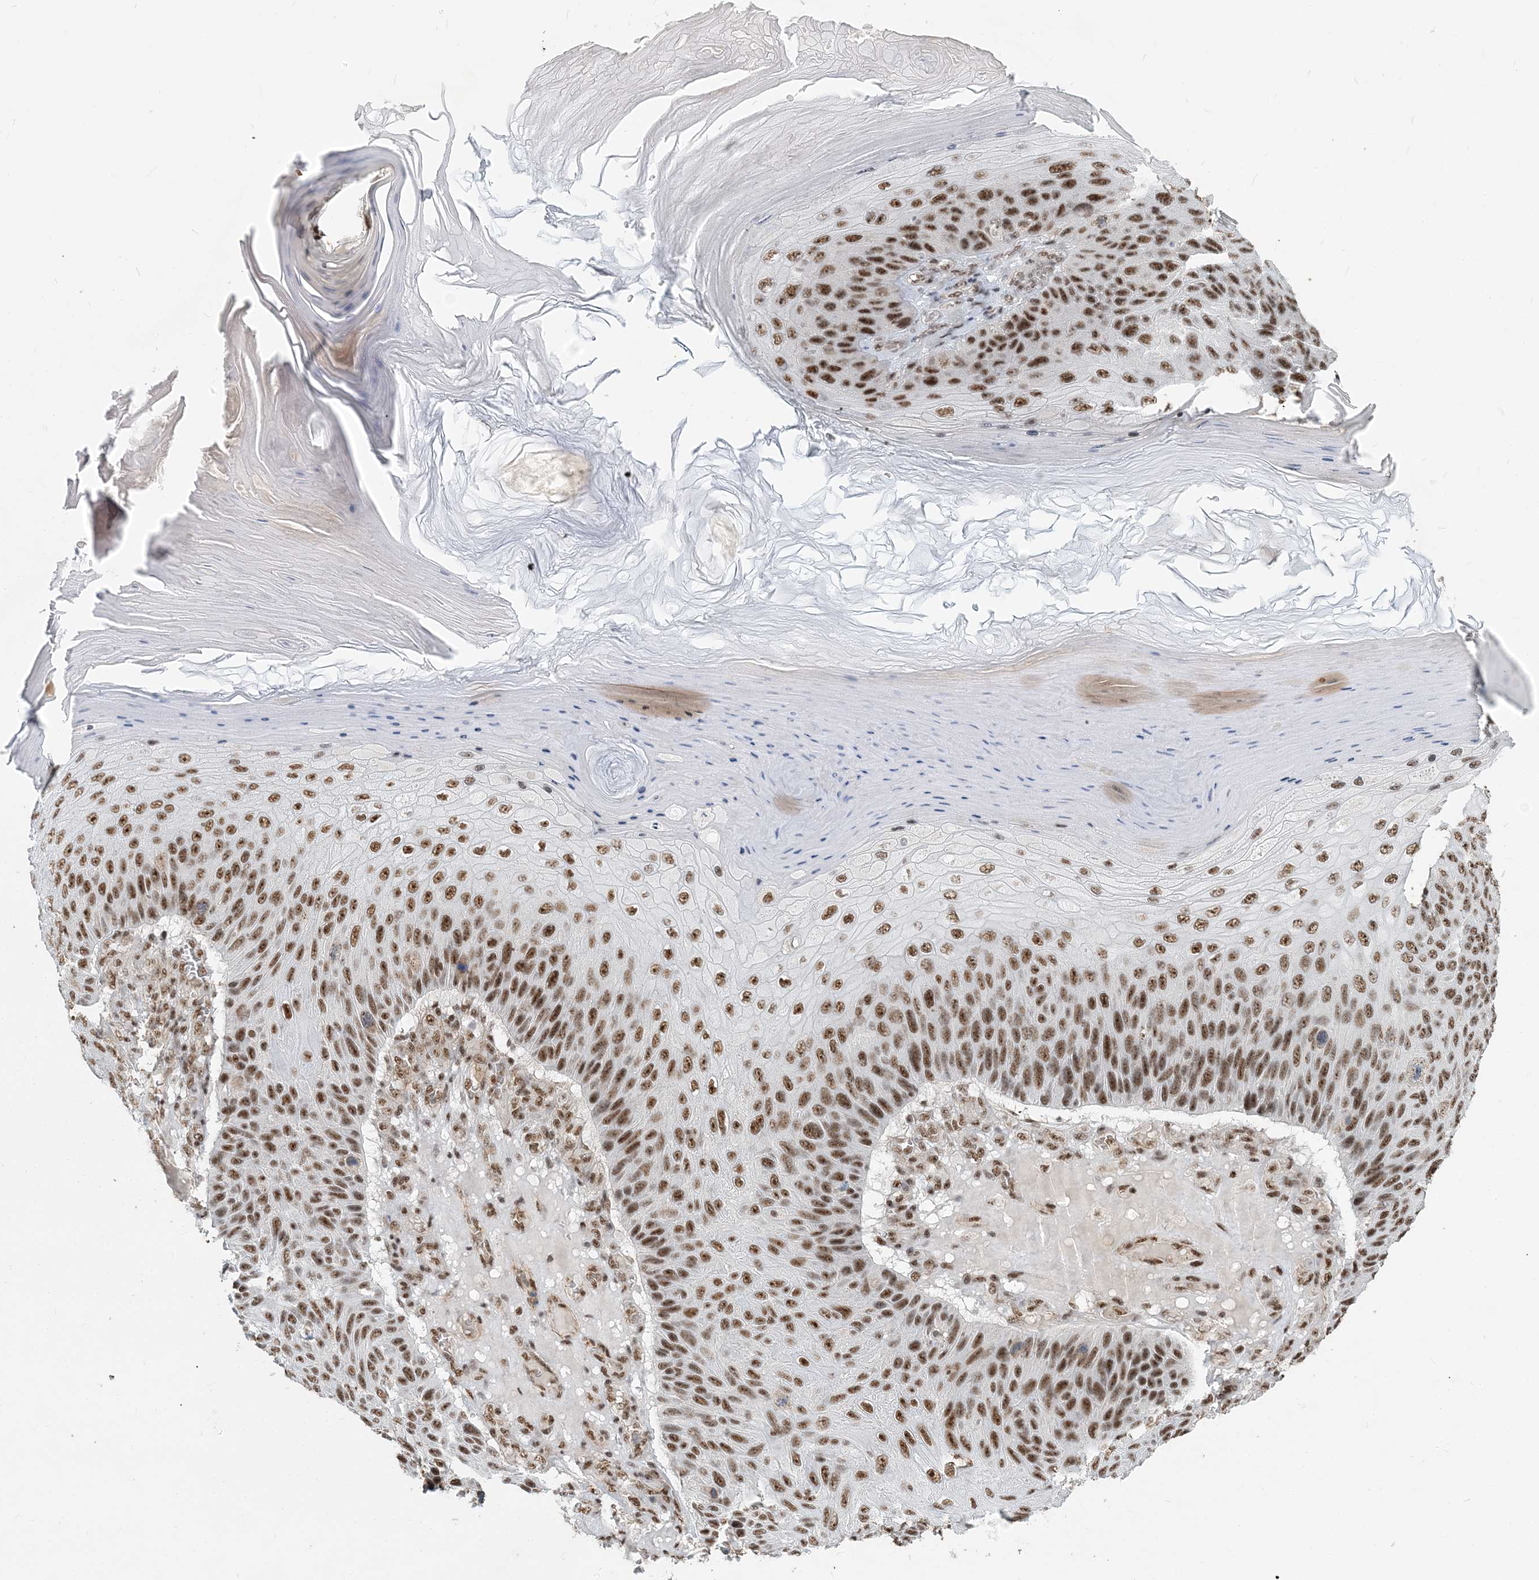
{"staining": {"intensity": "moderate", "quantity": ">75%", "location": "nuclear"}, "tissue": "skin cancer", "cell_type": "Tumor cells", "image_type": "cancer", "snomed": [{"axis": "morphology", "description": "Squamous cell carcinoma, NOS"}, {"axis": "topography", "description": "Skin"}], "caption": "Immunohistochemical staining of human skin cancer reveals moderate nuclear protein staining in approximately >75% of tumor cells.", "gene": "PLRG1", "patient": {"sex": "female", "age": 88}}